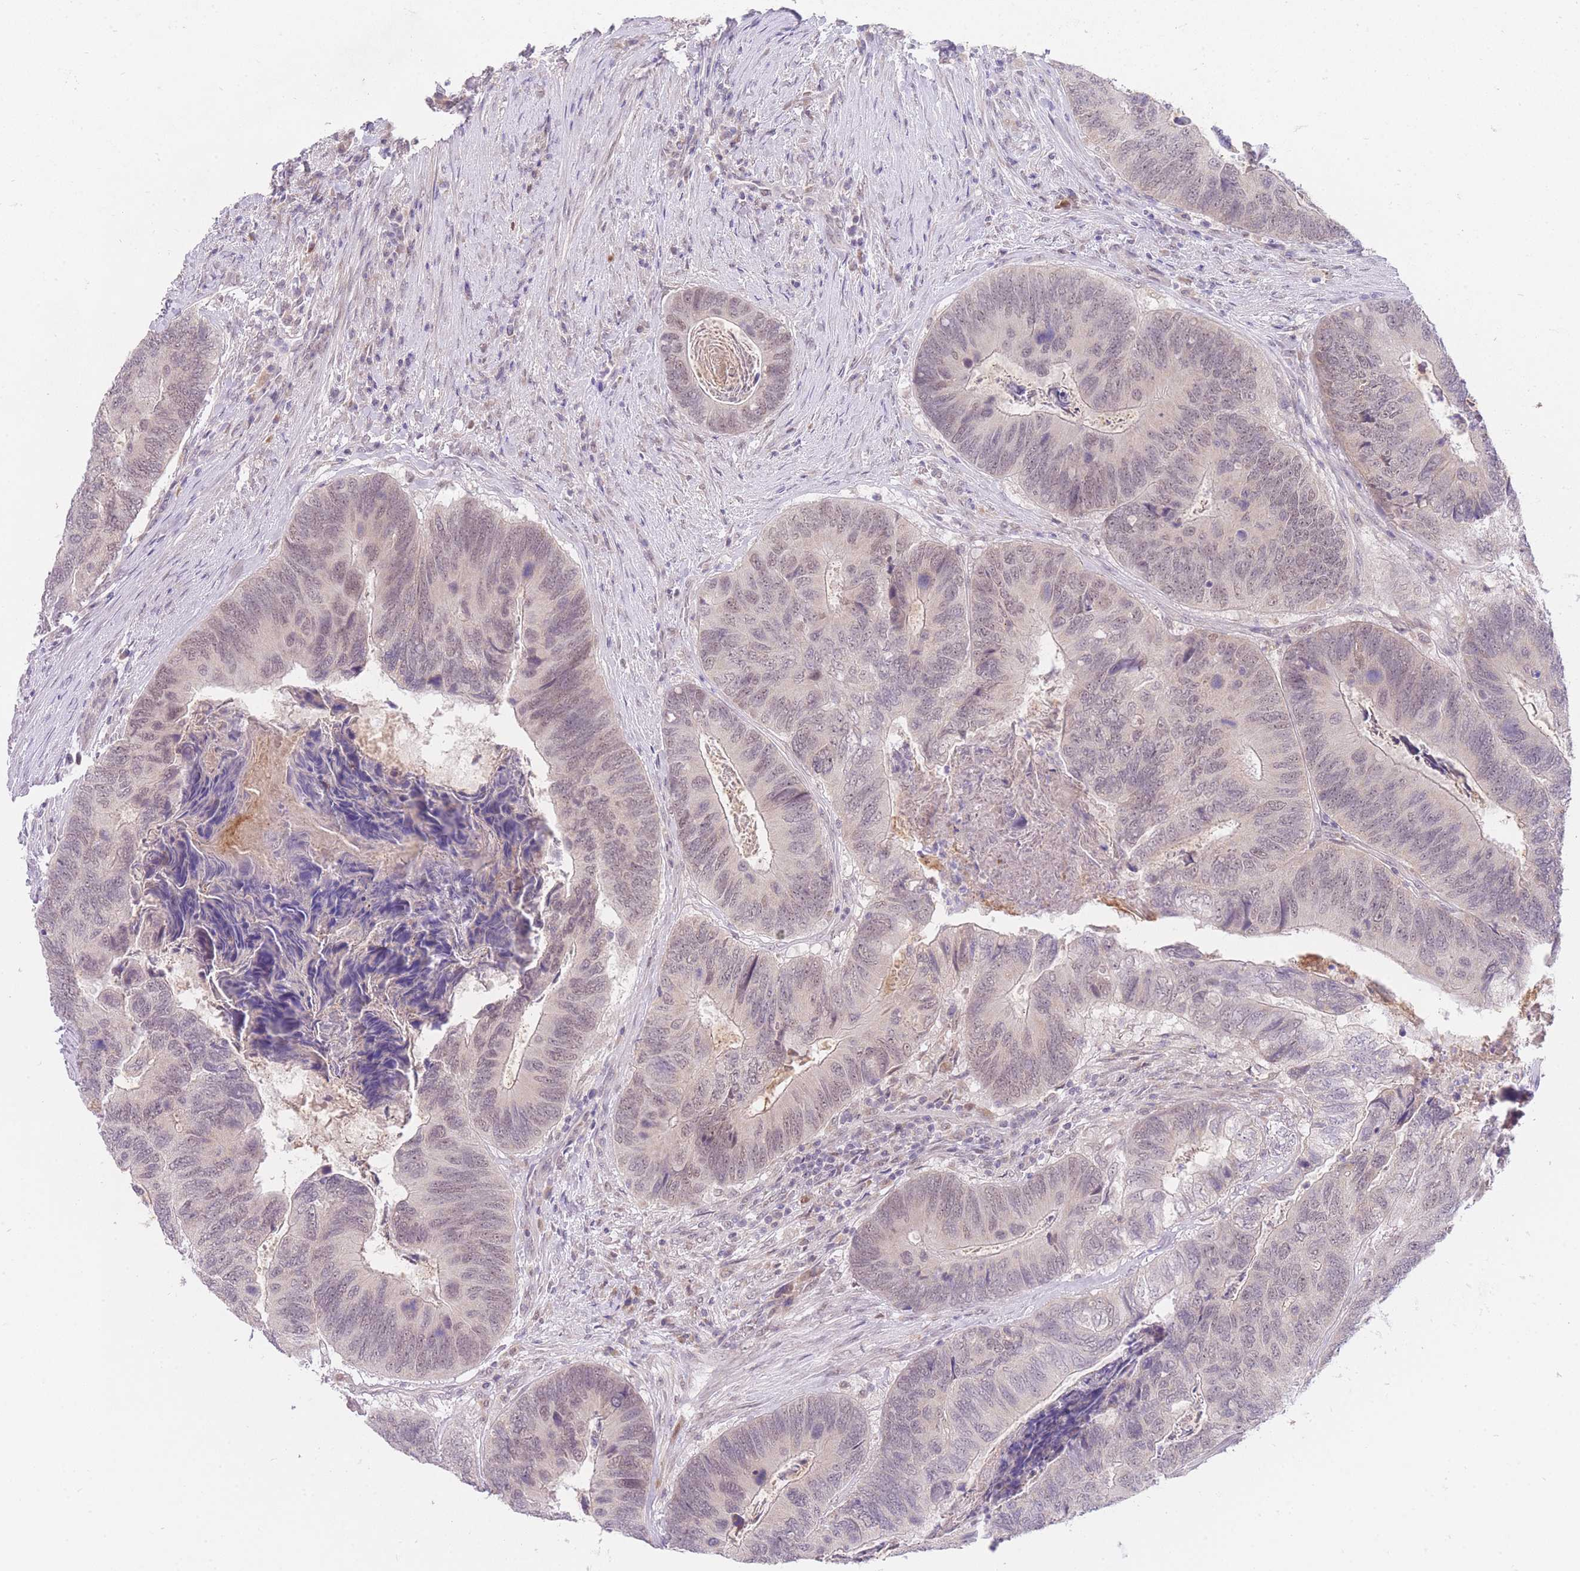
{"staining": {"intensity": "weak", "quantity": "25%-75%", "location": "nuclear"}, "tissue": "colorectal cancer", "cell_type": "Tumor cells", "image_type": "cancer", "snomed": [{"axis": "morphology", "description": "Adenocarcinoma, NOS"}, {"axis": "topography", "description": "Colon"}], "caption": "A histopathology image showing weak nuclear expression in approximately 25%-75% of tumor cells in colorectal adenocarcinoma, as visualized by brown immunohistochemical staining.", "gene": "SLC25A33", "patient": {"sex": "female", "age": 67}}